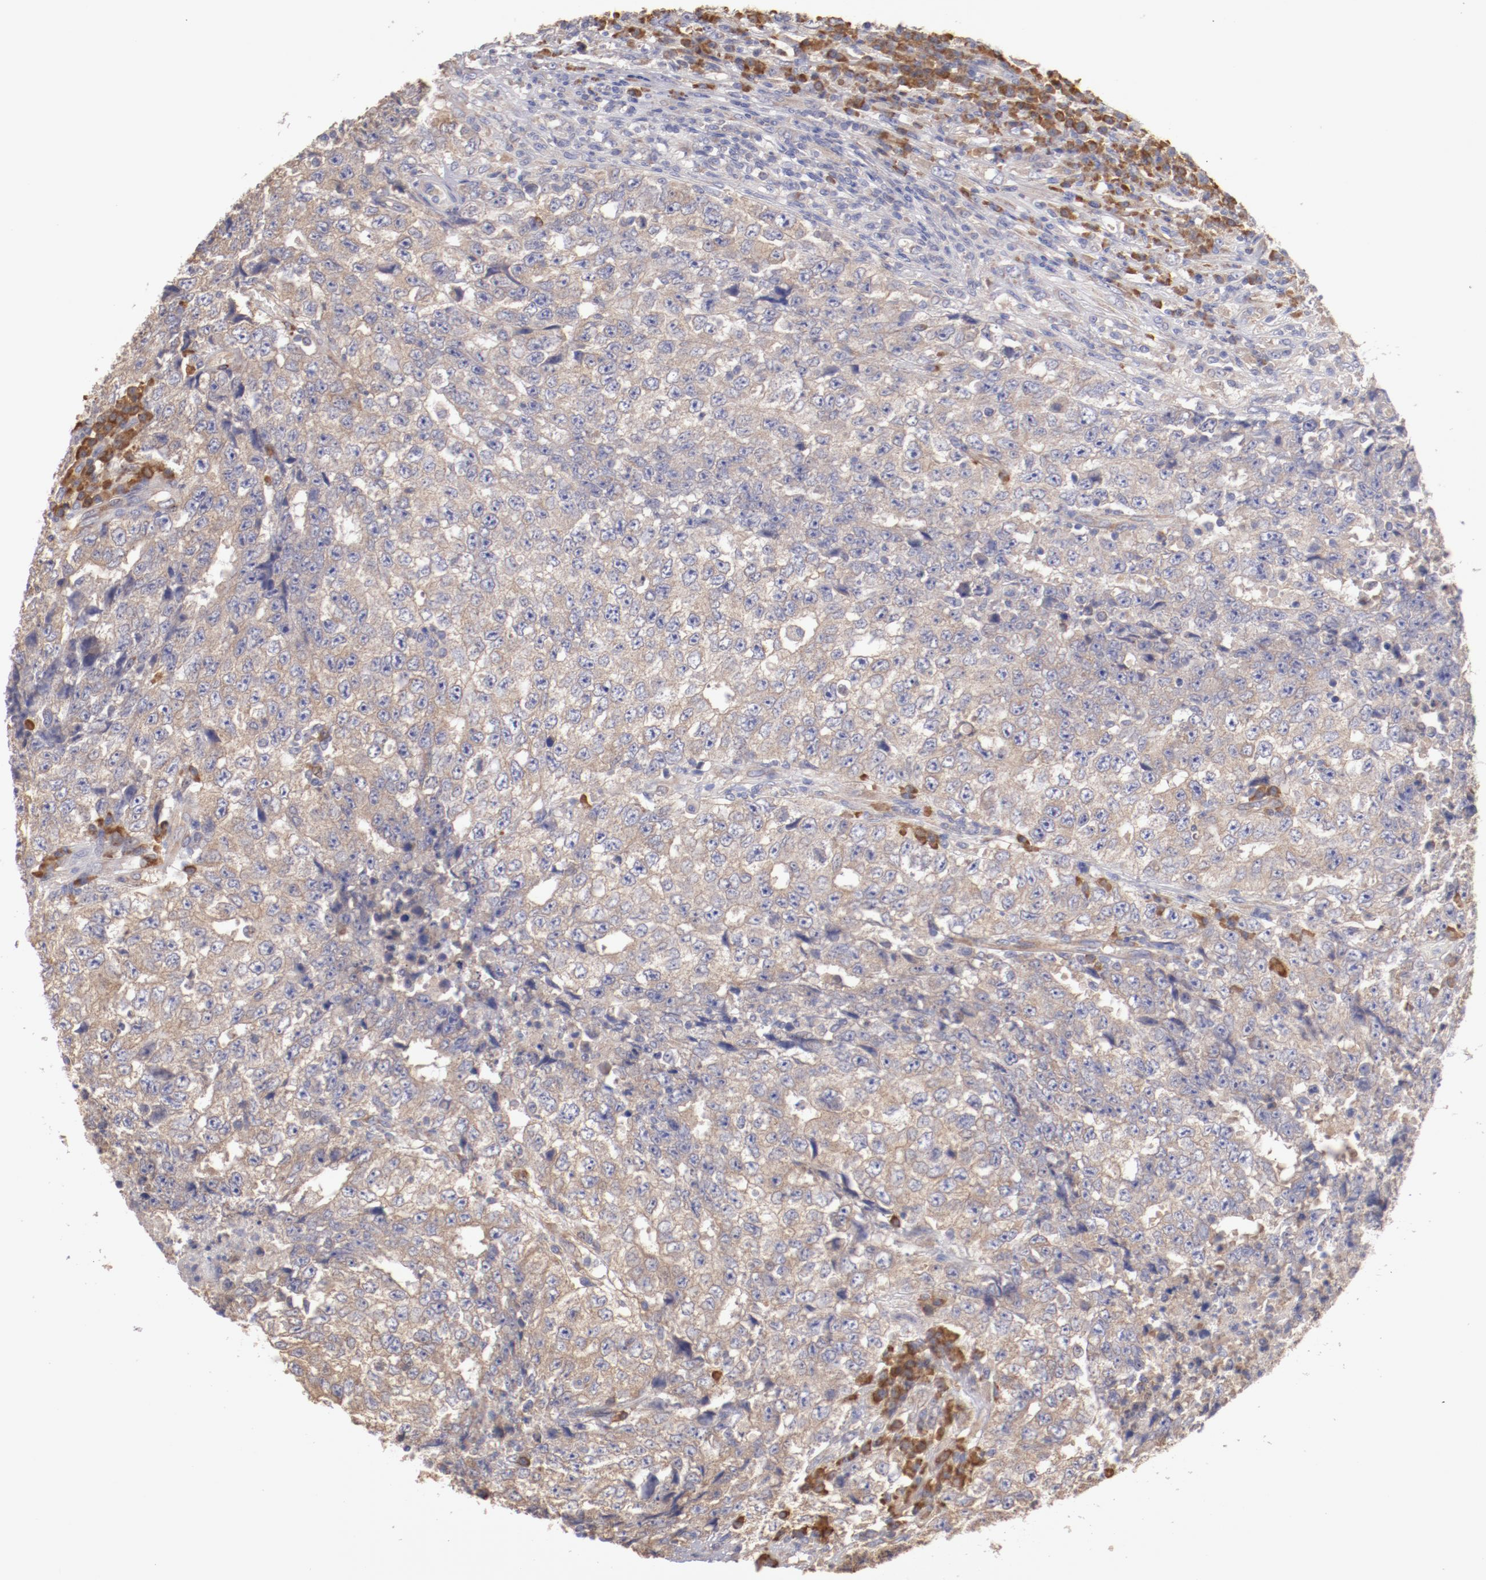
{"staining": {"intensity": "weak", "quantity": ">75%", "location": "cytoplasmic/membranous"}, "tissue": "testis cancer", "cell_type": "Tumor cells", "image_type": "cancer", "snomed": [{"axis": "morphology", "description": "Necrosis, NOS"}, {"axis": "morphology", "description": "Carcinoma, Embryonal, NOS"}, {"axis": "topography", "description": "Testis"}], "caption": "The photomicrograph shows staining of testis embryonal carcinoma, revealing weak cytoplasmic/membranous protein positivity (brown color) within tumor cells.", "gene": "ENTPD5", "patient": {"sex": "male", "age": 19}}